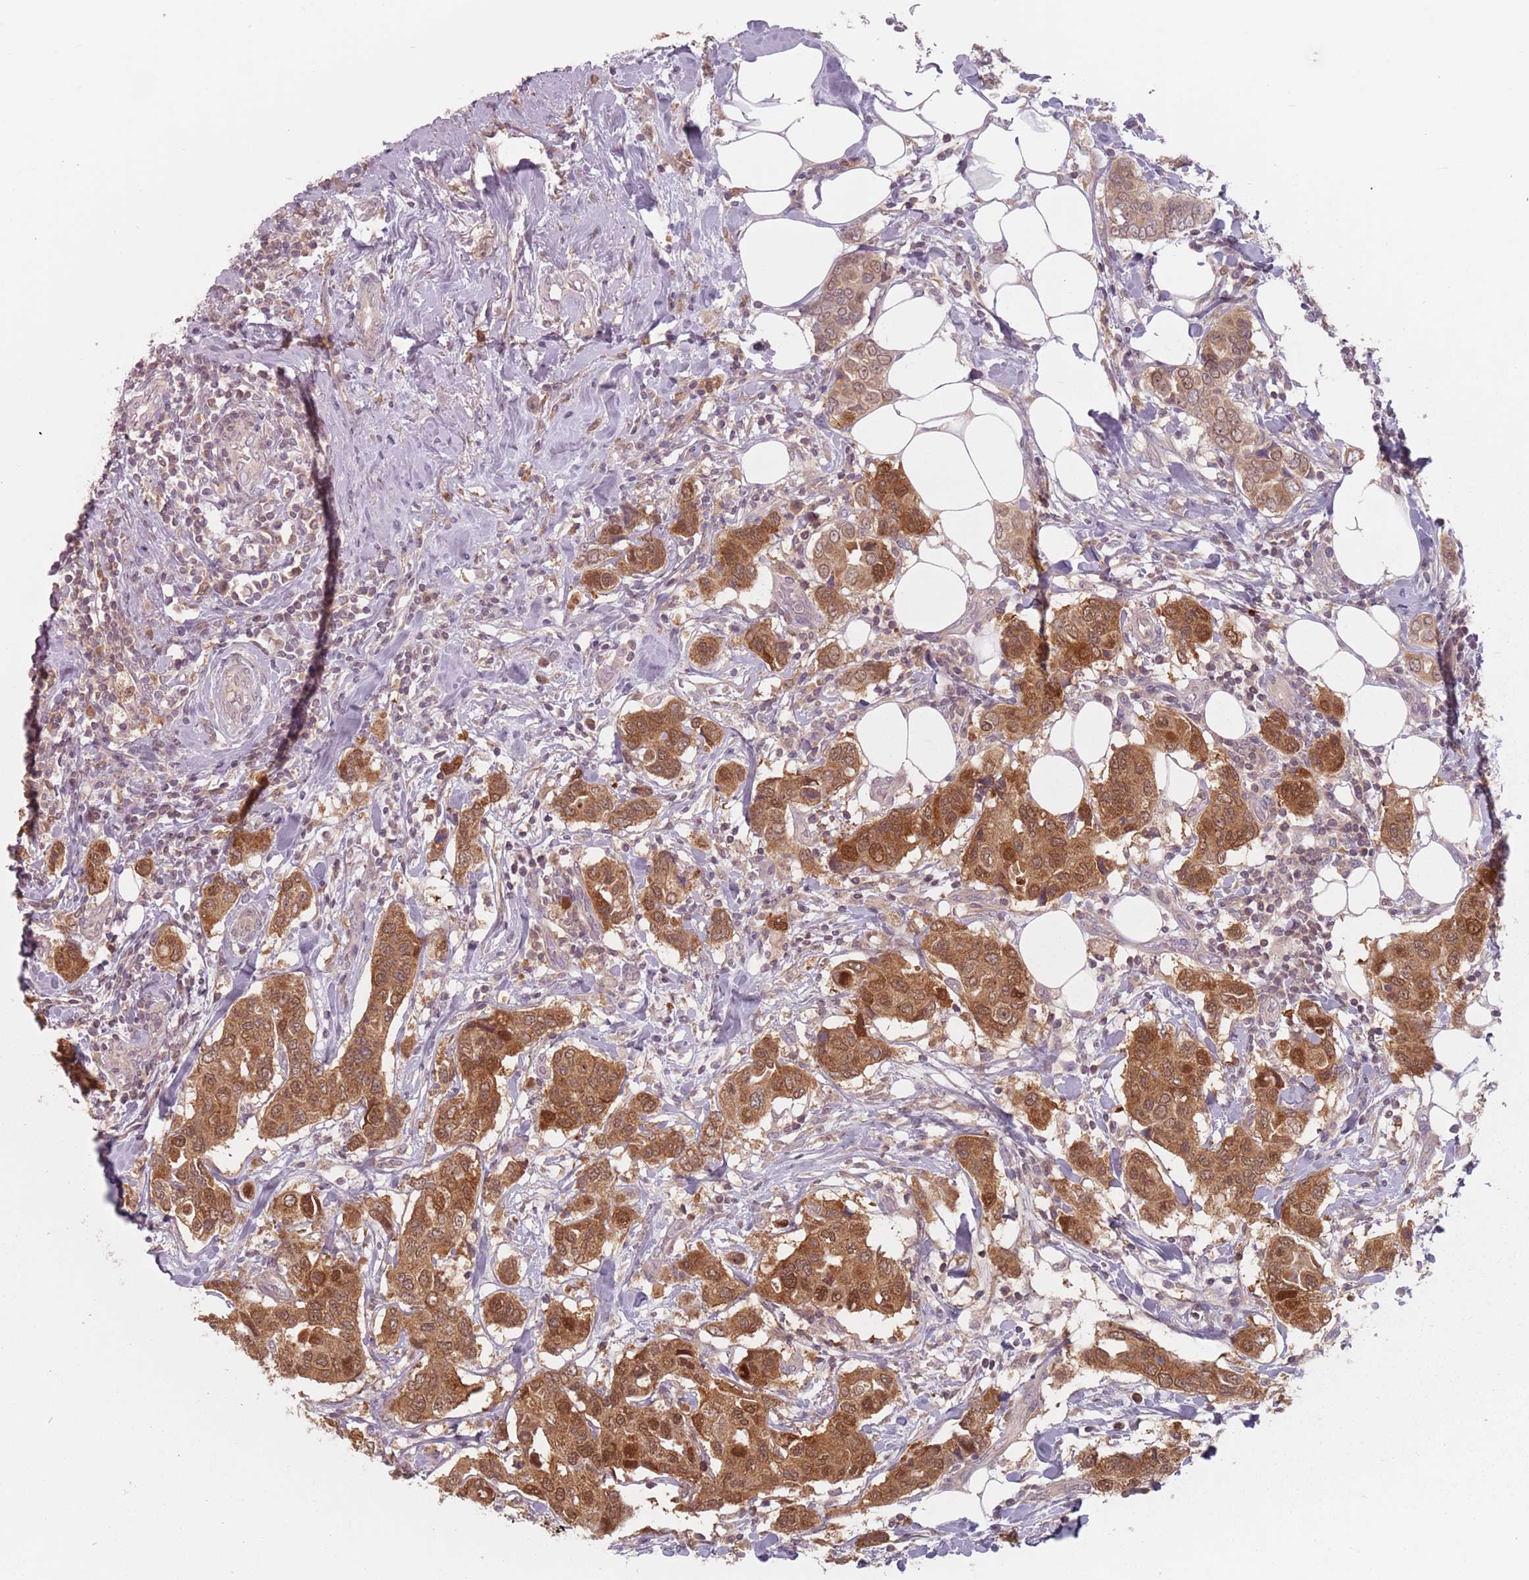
{"staining": {"intensity": "moderate", "quantity": ">75%", "location": "cytoplasmic/membranous,nuclear"}, "tissue": "breast cancer", "cell_type": "Tumor cells", "image_type": "cancer", "snomed": [{"axis": "morphology", "description": "Lobular carcinoma"}, {"axis": "topography", "description": "Breast"}], "caption": "Immunohistochemical staining of human breast cancer displays medium levels of moderate cytoplasmic/membranous and nuclear protein expression in approximately >75% of tumor cells.", "gene": "NAXE", "patient": {"sex": "female", "age": 51}}